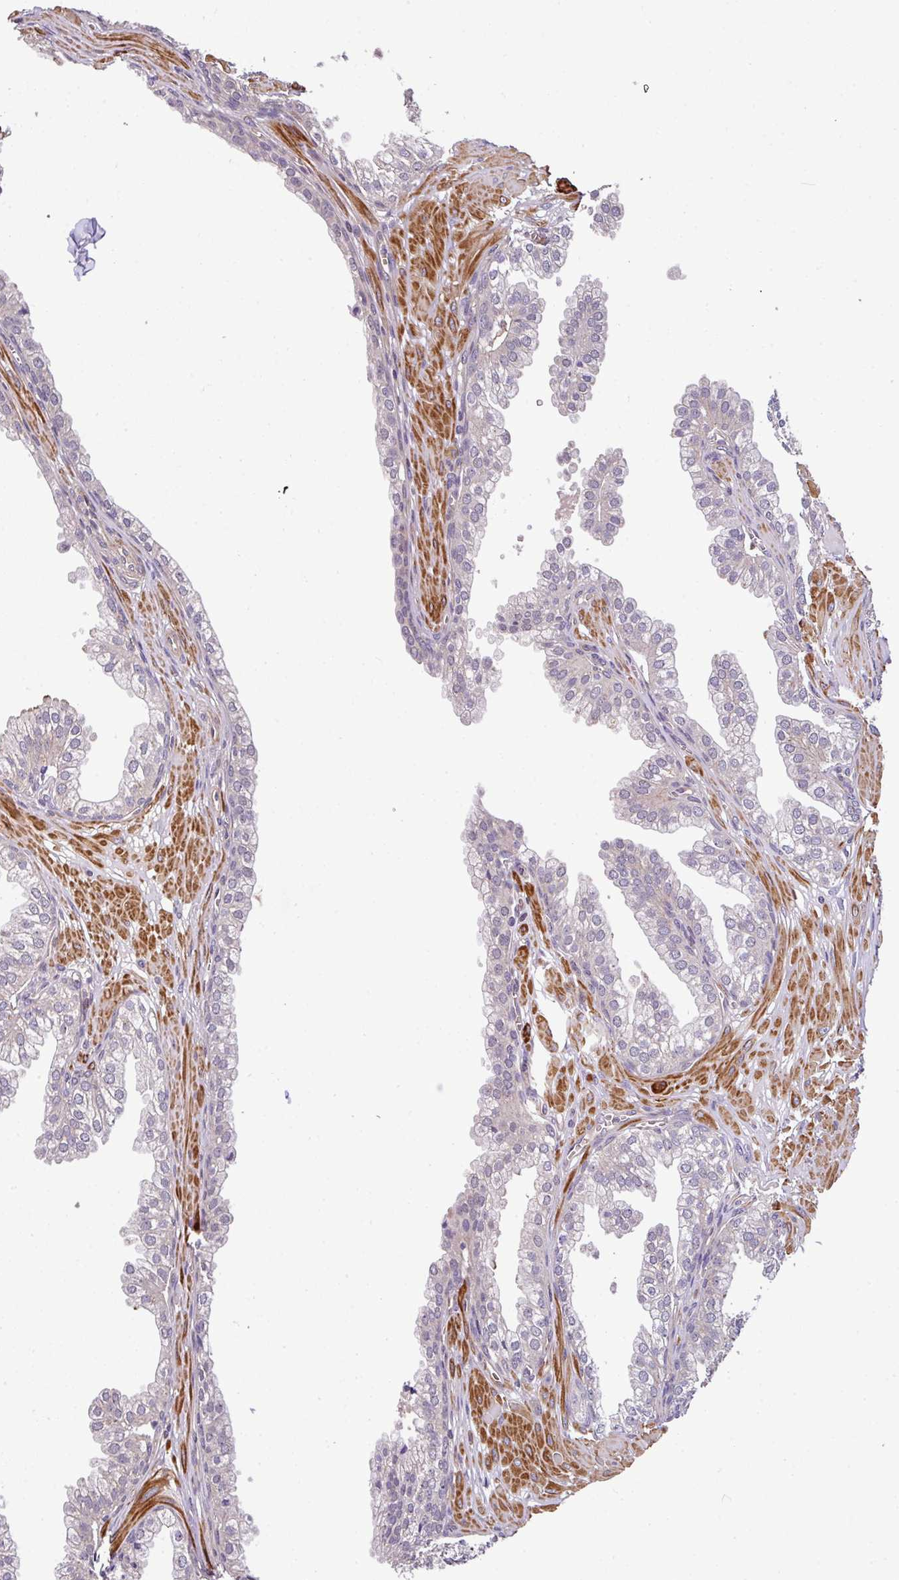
{"staining": {"intensity": "weak", "quantity": "<25%", "location": "cytoplasmic/membranous"}, "tissue": "prostate", "cell_type": "Glandular cells", "image_type": "normal", "snomed": [{"axis": "morphology", "description": "Normal tissue, NOS"}, {"axis": "topography", "description": "Prostate"}, {"axis": "topography", "description": "Peripheral nerve tissue"}], "caption": "This is an IHC histopathology image of normal human prostate. There is no staining in glandular cells.", "gene": "CASS4", "patient": {"sex": "male", "age": 55}}